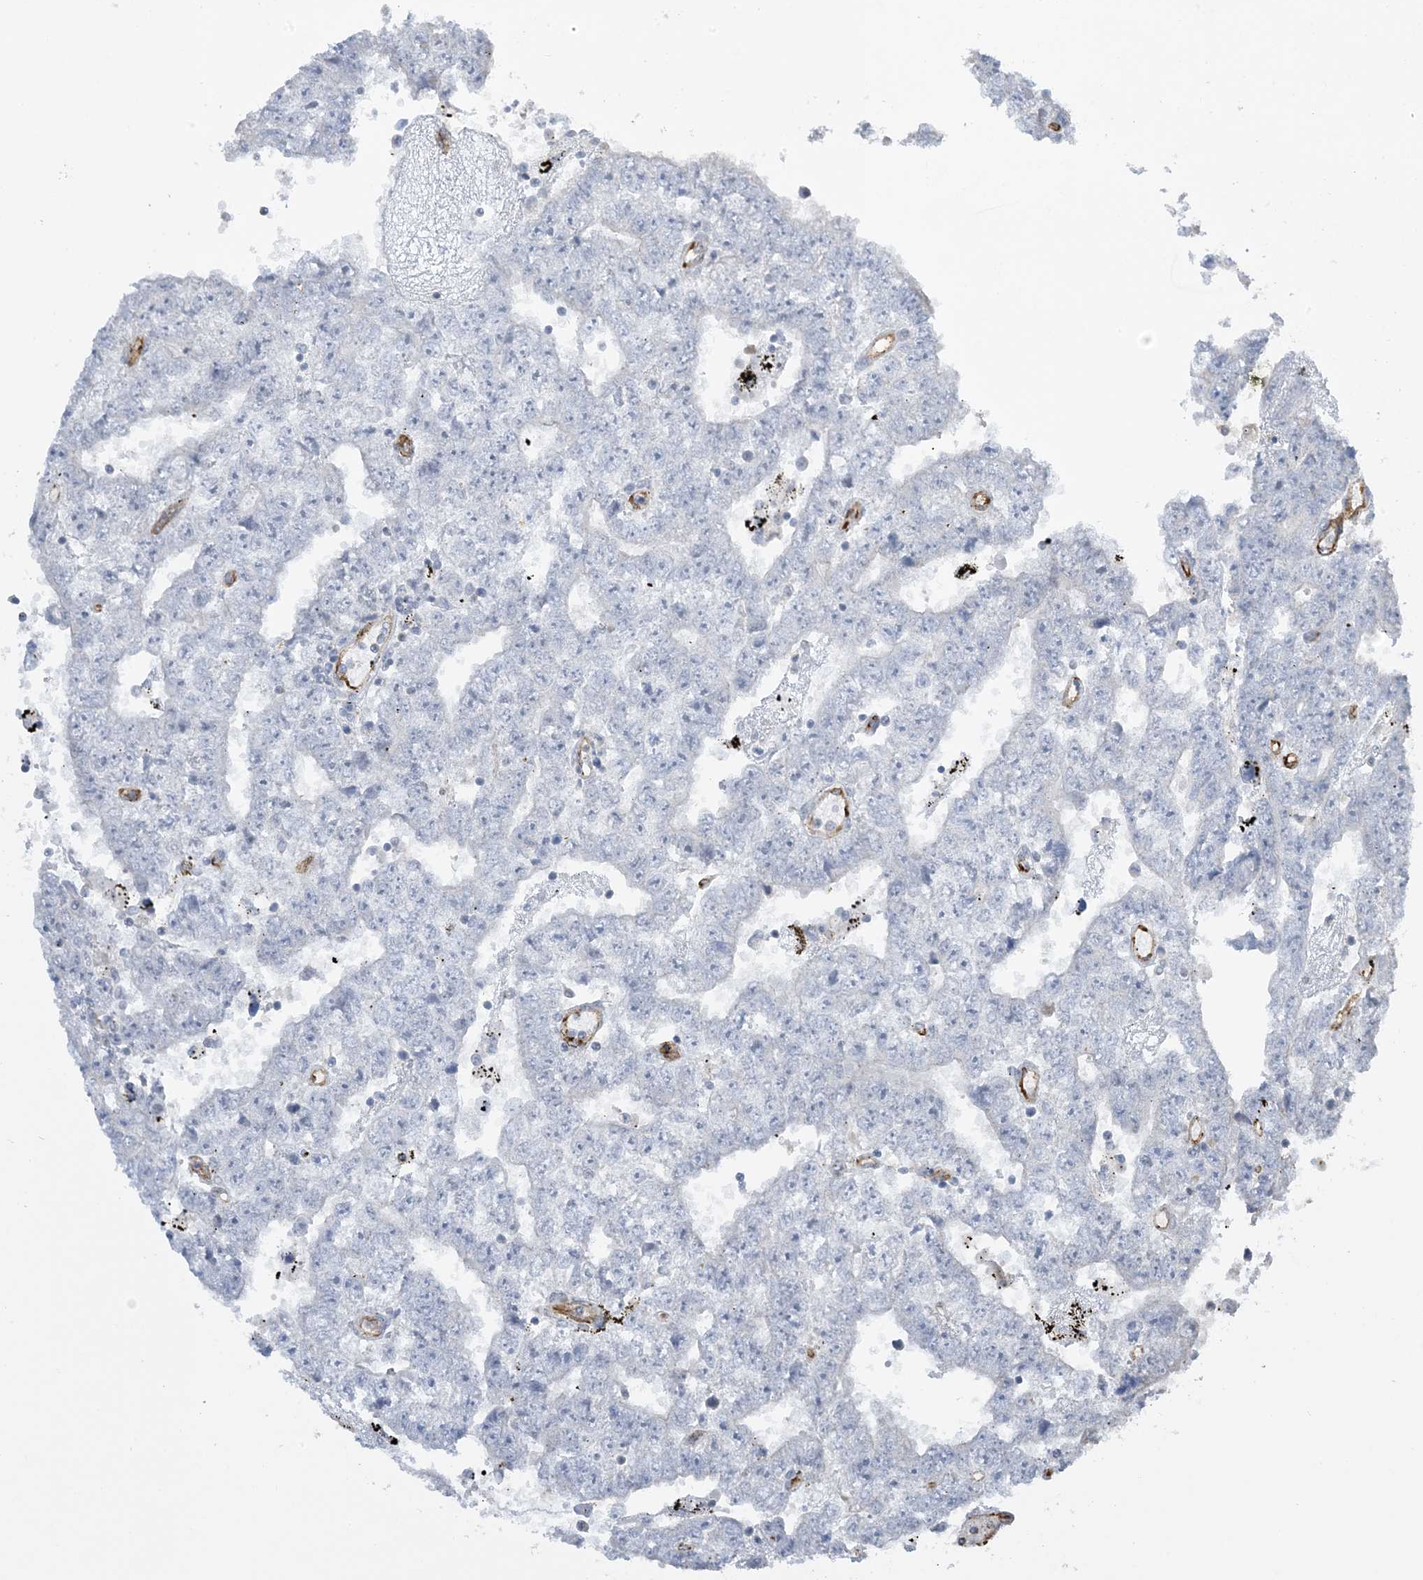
{"staining": {"intensity": "negative", "quantity": "none", "location": "none"}, "tissue": "testis cancer", "cell_type": "Tumor cells", "image_type": "cancer", "snomed": [{"axis": "morphology", "description": "Carcinoma, Embryonal, NOS"}, {"axis": "topography", "description": "Testis"}], "caption": "The micrograph reveals no significant expression in tumor cells of embryonal carcinoma (testis).", "gene": "AGA", "patient": {"sex": "male", "age": 25}}